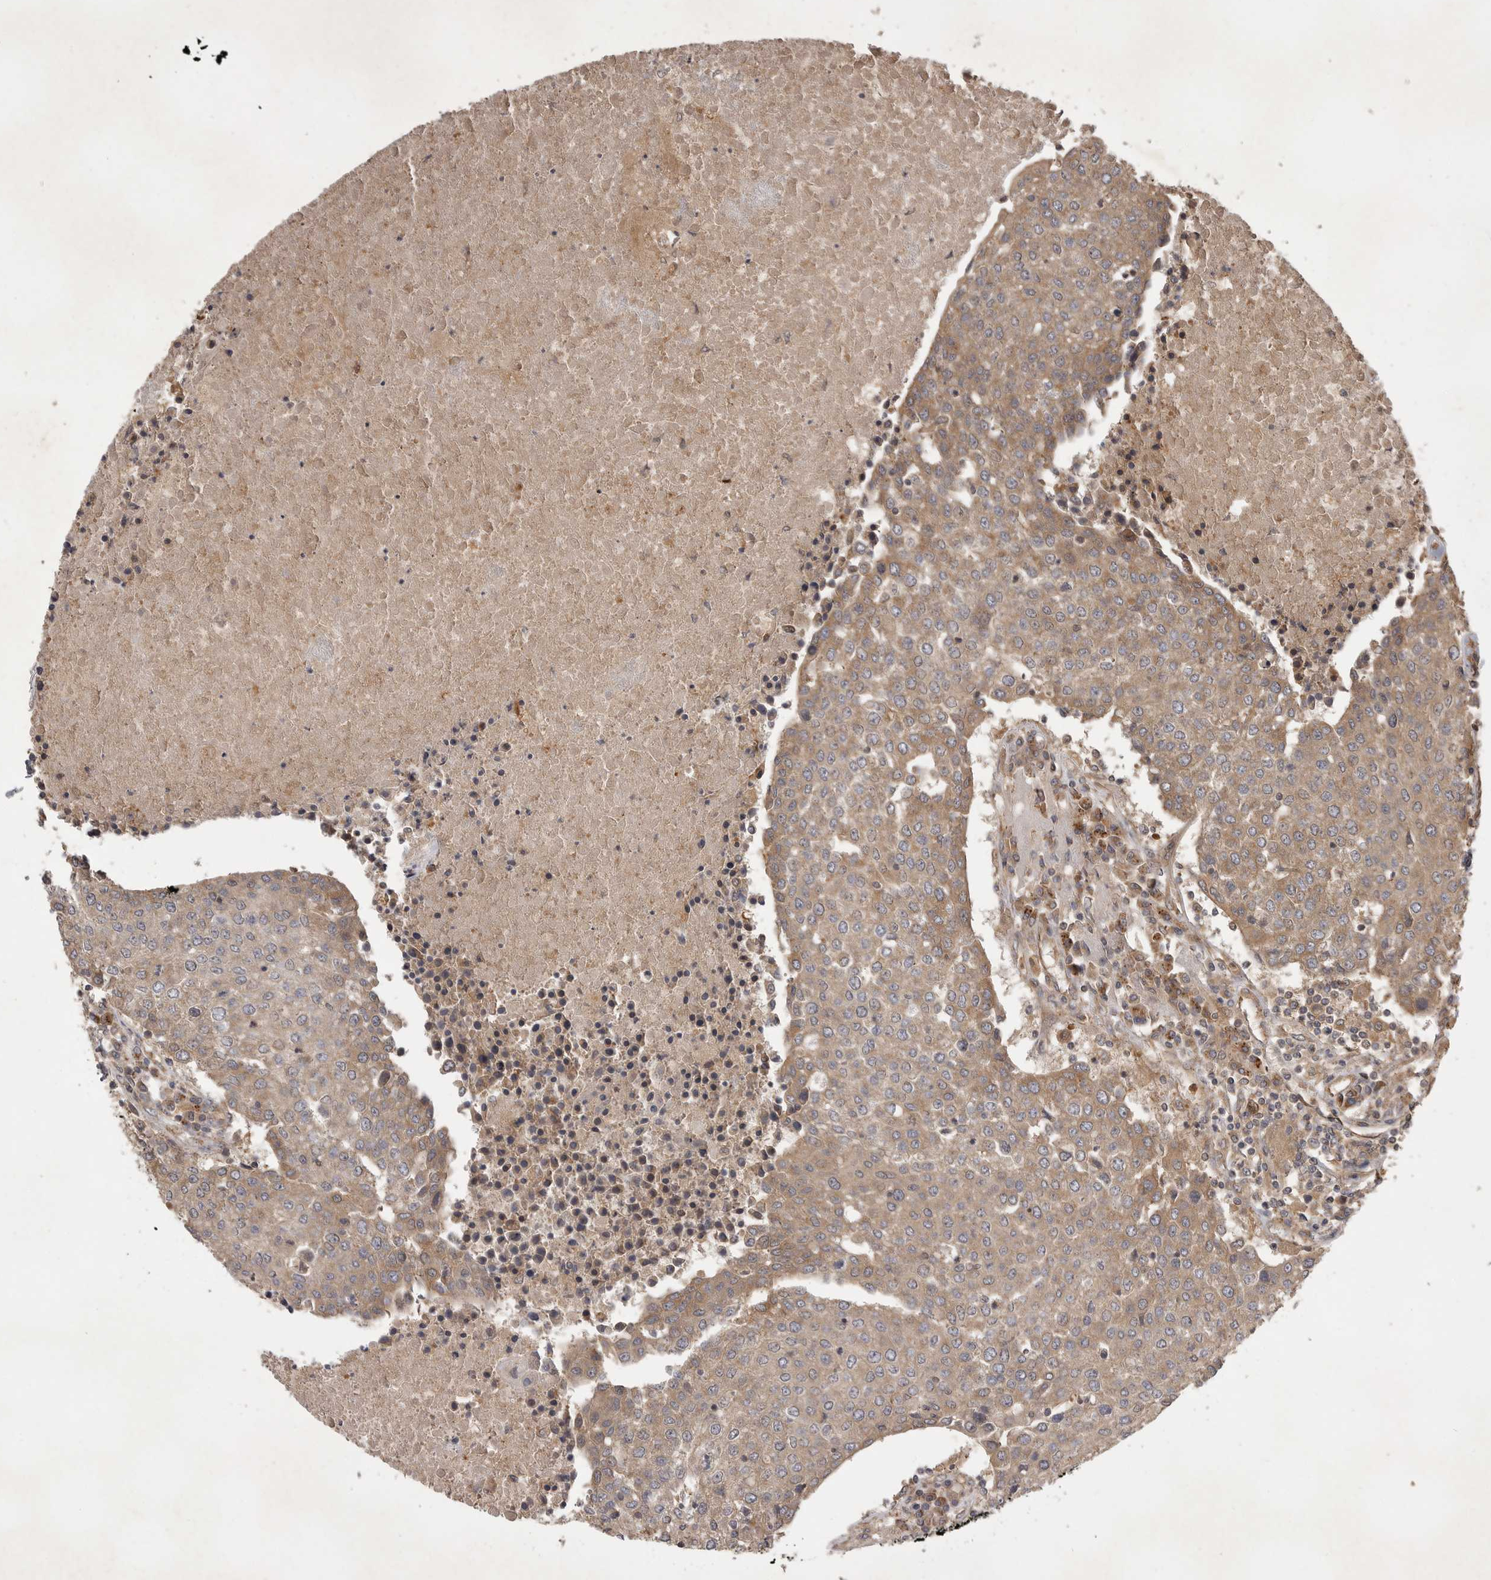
{"staining": {"intensity": "moderate", "quantity": ">75%", "location": "cytoplasmic/membranous"}, "tissue": "urothelial cancer", "cell_type": "Tumor cells", "image_type": "cancer", "snomed": [{"axis": "morphology", "description": "Urothelial carcinoma, High grade"}, {"axis": "topography", "description": "Urinary bladder"}], "caption": "This image reveals urothelial carcinoma (high-grade) stained with immunohistochemistry (IHC) to label a protein in brown. The cytoplasmic/membranous of tumor cells show moderate positivity for the protein. Nuclei are counter-stained blue.", "gene": "ZNF232", "patient": {"sex": "female", "age": 85}}